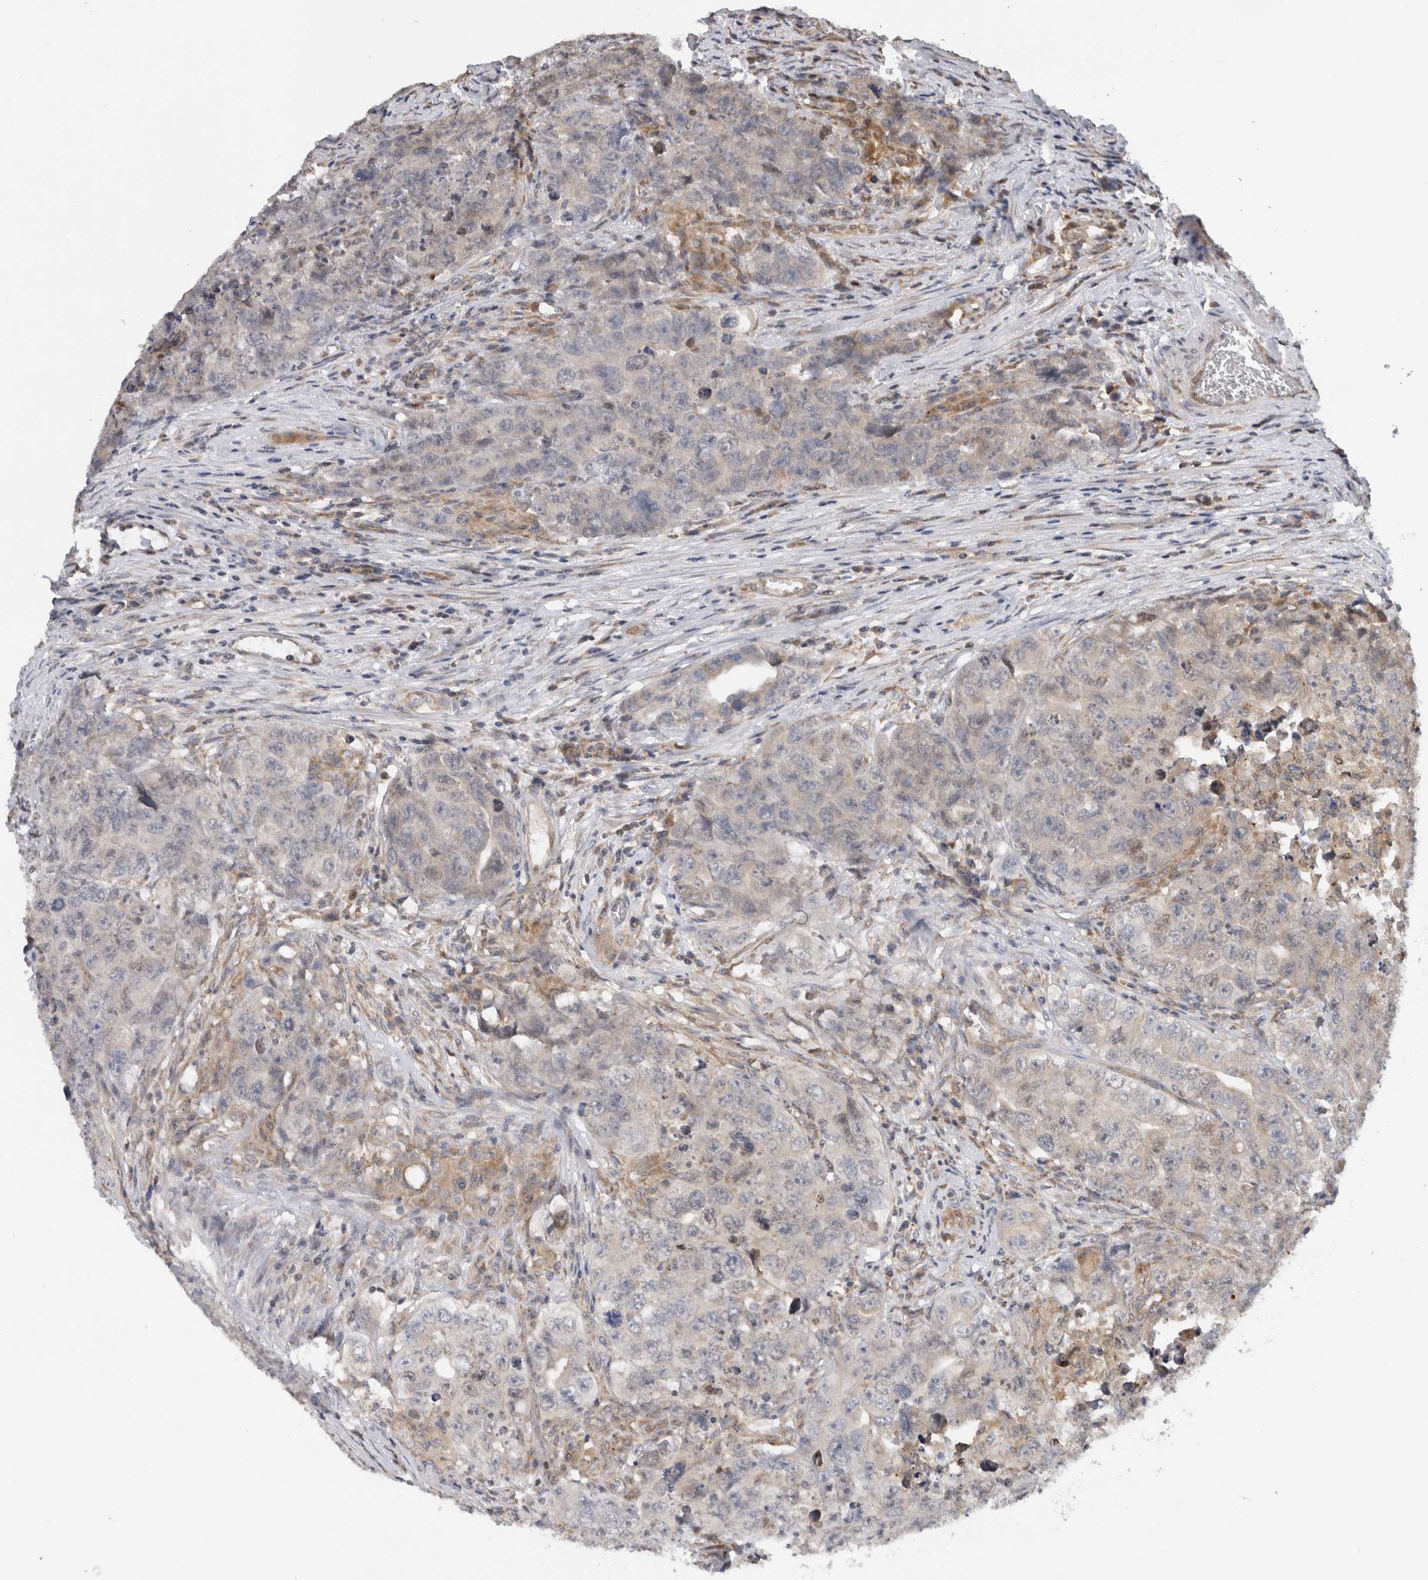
{"staining": {"intensity": "negative", "quantity": "none", "location": "none"}, "tissue": "testis cancer", "cell_type": "Tumor cells", "image_type": "cancer", "snomed": [{"axis": "morphology", "description": "Seminoma, NOS"}, {"axis": "morphology", "description": "Carcinoma, Embryonal, NOS"}, {"axis": "topography", "description": "Testis"}], "caption": "IHC of human testis cancer exhibits no expression in tumor cells.", "gene": "PARP6", "patient": {"sex": "male", "age": 43}}